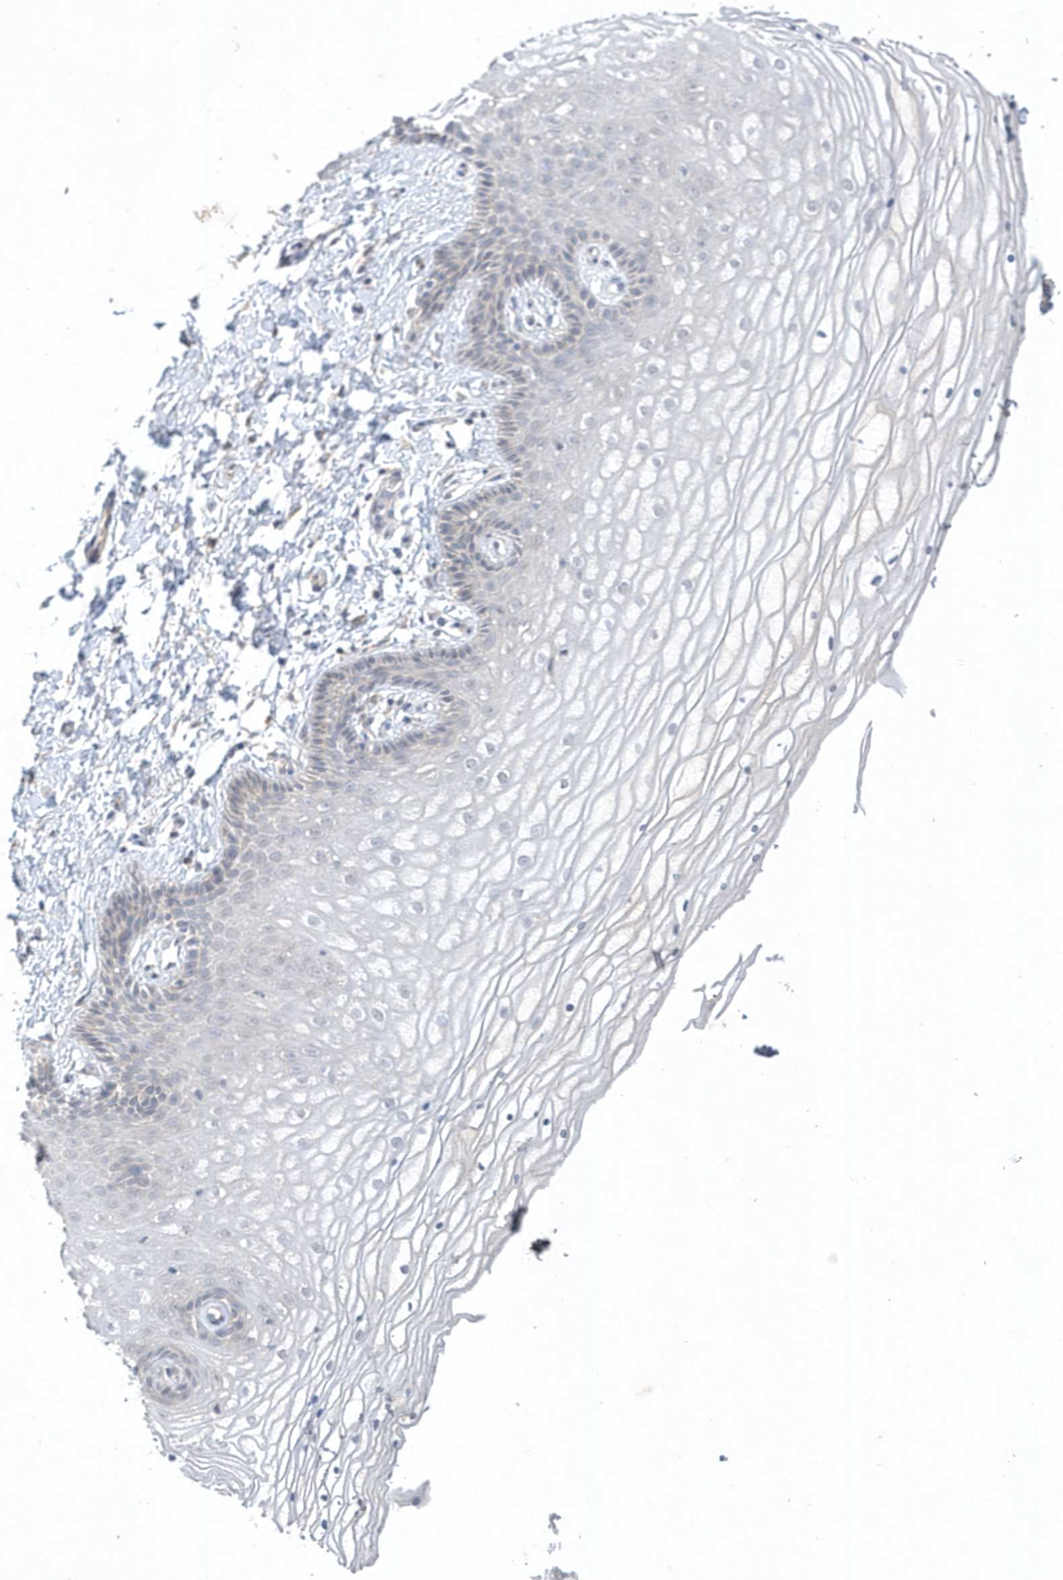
{"staining": {"intensity": "negative", "quantity": "none", "location": "none"}, "tissue": "vagina", "cell_type": "Squamous epithelial cells", "image_type": "normal", "snomed": [{"axis": "morphology", "description": "Normal tissue, NOS"}, {"axis": "topography", "description": "Vagina"}, {"axis": "topography", "description": "Cervix"}], "caption": "IHC image of unremarkable vagina stained for a protein (brown), which reveals no expression in squamous epithelial cells. (DAB (3,3'-diaminobenzidine) IHC, high magnification).", "gene": "AKR7A2", "patient": {"sex": "female", "age": 40}}